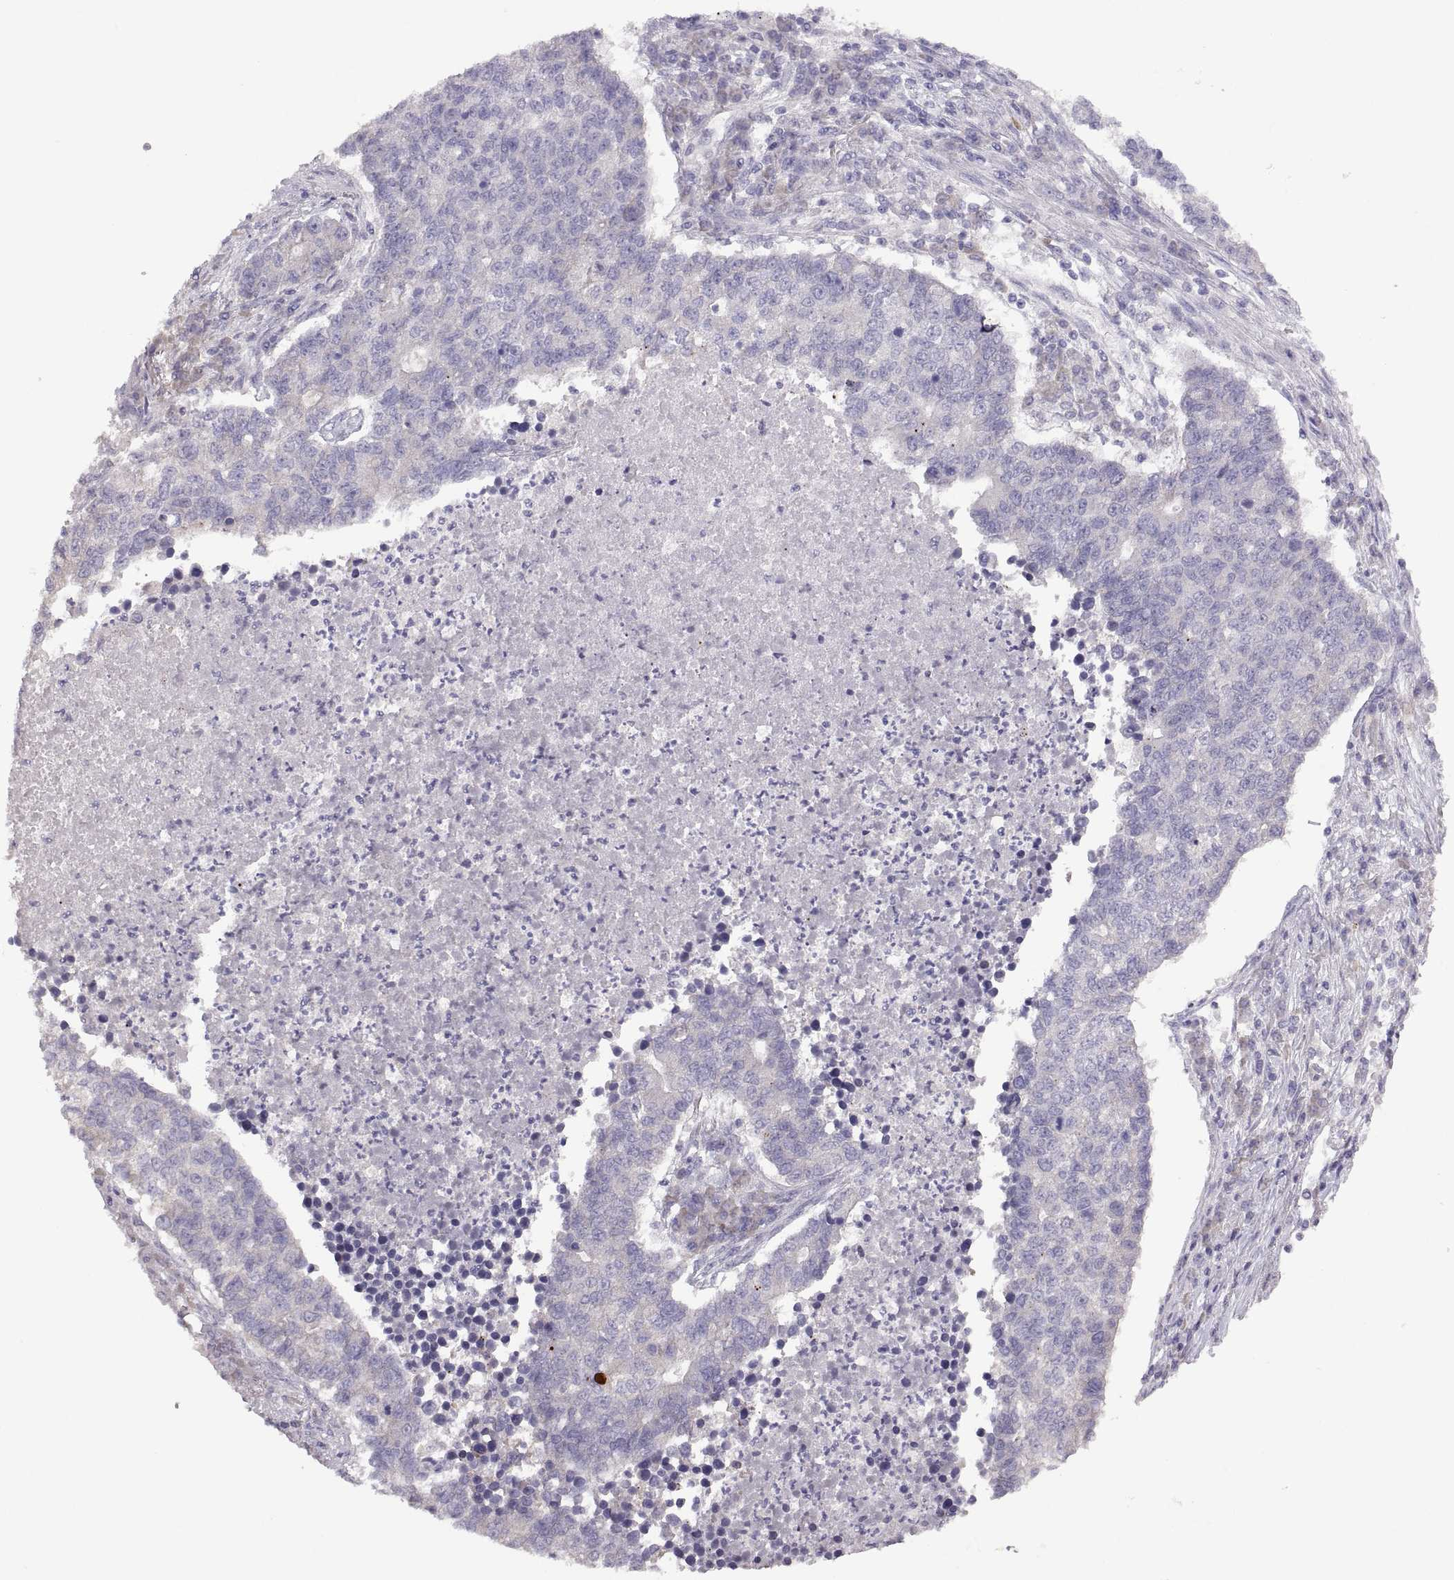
{"staining": {"intensity": "negative", "quantity": "none", "location": "none"}, "tissue": "lung cancer", "cell_type": "Tumor cells", "image_type": "cancer", "snomed": [{"axis": "morphology", "description": "Adenocarcinoma, NOS"}, {"axis": "topography", "description": "Lung"}], "caption": "A micrograph of lung cancer (adenocarcinoma) stained for a protein demonstrates no brown staining in tumor cells.", "gene": "TBX19", "patient": {"sex": "male", "age": 57}}